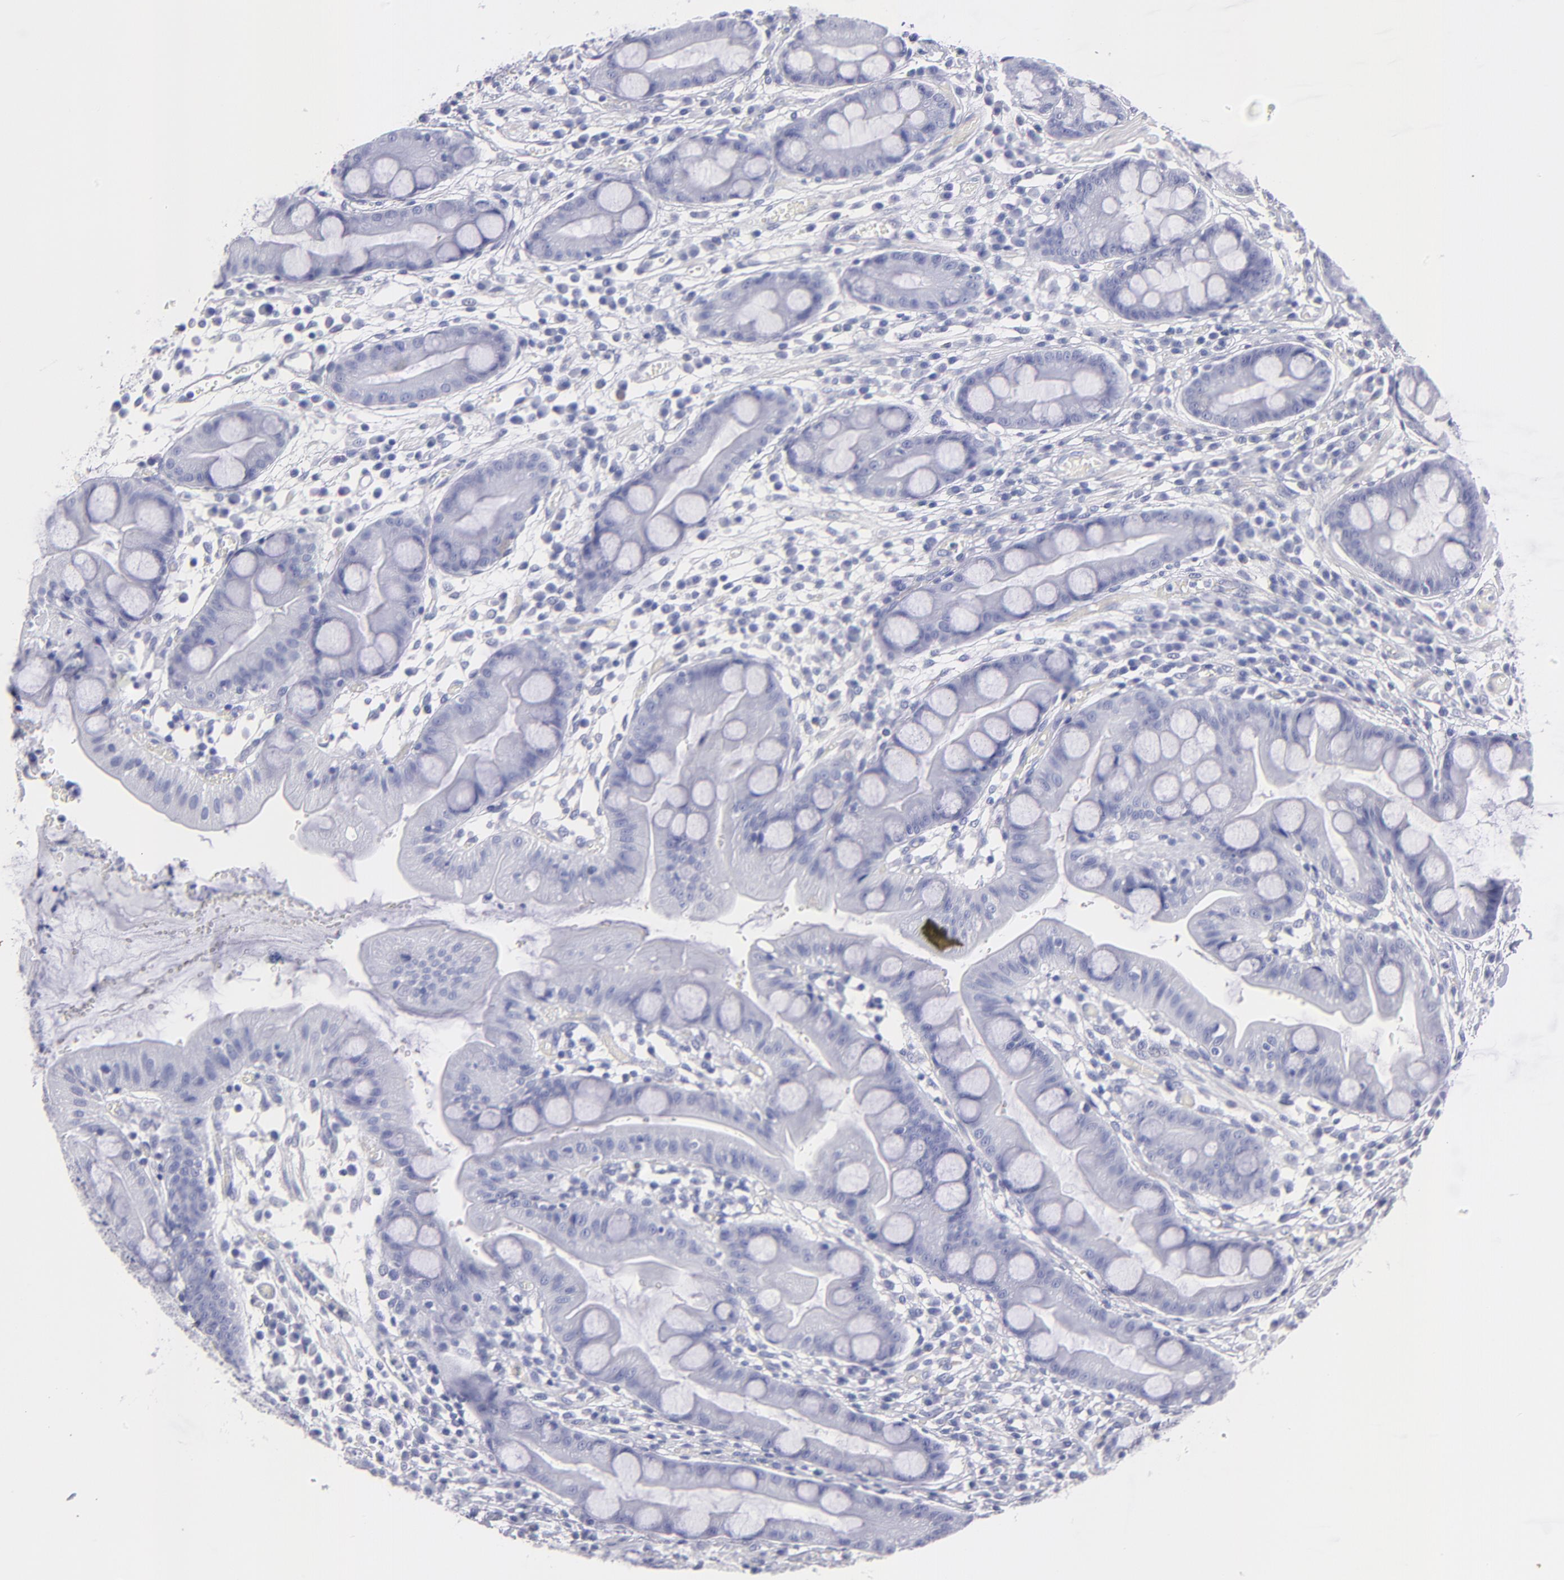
{"staining": {"intensity": "negative", "quantity": "none", "location": "none"}, "tissue": "stomach", "cell_type": "Glandular cells", "image_type": "normal", "snomed": [{"axis": "morphology", "description": "Normal tissue, NOS"}, {"axis": "morphology", "description": "Inflammation, NOS"}, {"axis": "topography", "description": "Stomach, lower"}], "caption": "Immunohistochemical staining of unremarkable stomach displays no significant expression in glandular cells.", "gene": "MB", "patient": {"sex": "male", "age": 59}}